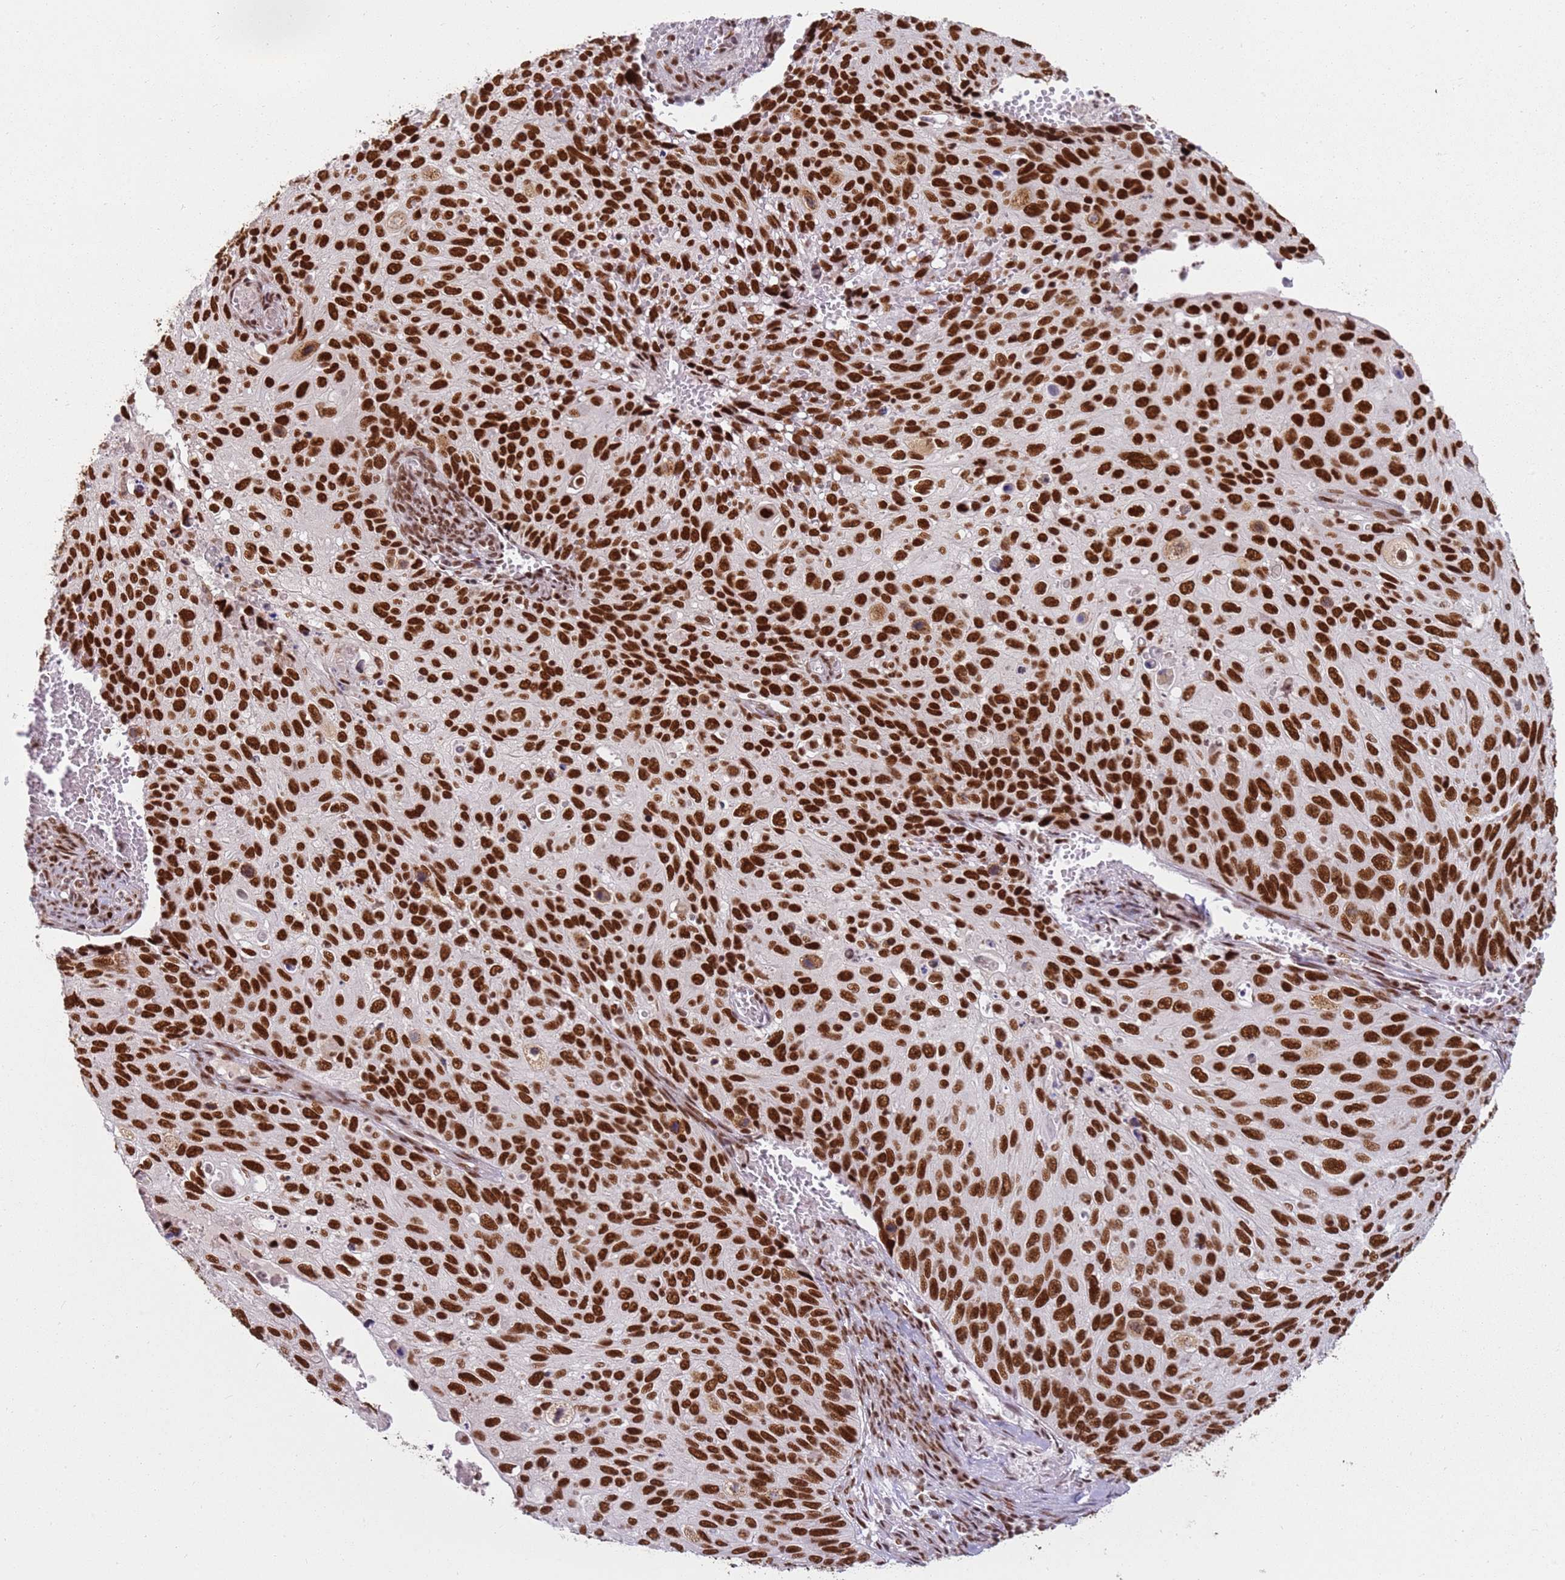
{"staining": {"intensity": "strong", "quantity": ">75%", "location": "nuclear"}, "tissue": "cervical cancer", "cell_type": "Tumor cells", "image_type": "cancer", "snomed": [{"axis": "morphology", "description": "Squamous cell carcinoma, NOS"}, {"axis": "topography", "description": "Cervix"}], "caption": "Strong nuclear positivity is seen in about >75% of tumor cells in cervical cancer (squamous cell carcinoma).", "gene": "TENT4A", "patient": {"sex": "female", "age": 70}}